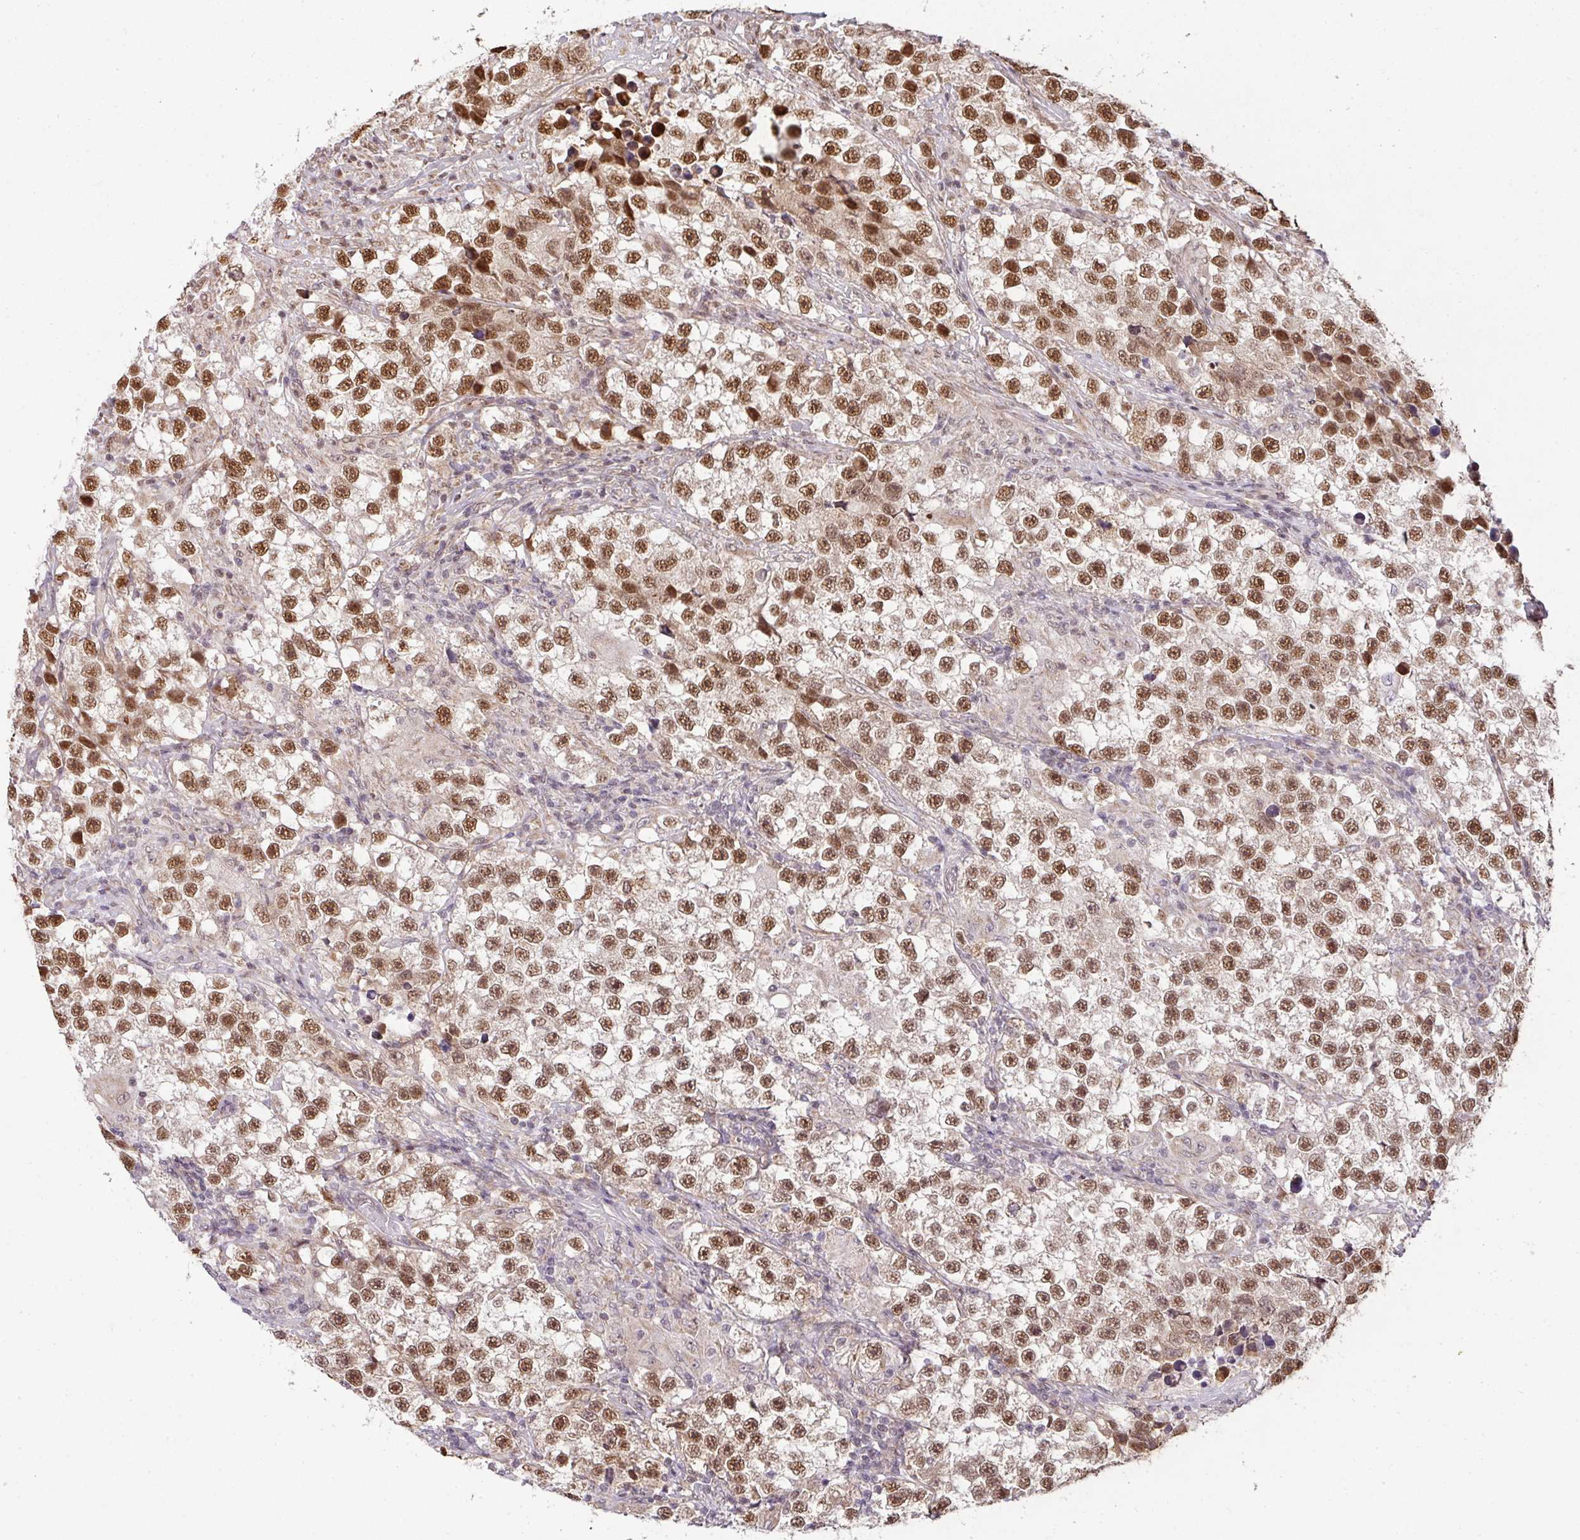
{"staining": {"intensity": "moderate", "quantity": ">75%", "location": "nuclear"}, "tissue": "testis cancer", "cell_type": "Tumor cells", "image_type": "cancer", "snomed": [{"axis": "morphology", "description": "Seminoma, NOS"}, {"axis": "topography", "description": "Testis"}], "caption": "Testis seminoma was stained to show a protein in brown. There is medium levels of moderate nuclear expression in about >75% of tumor cells. Immunohistochemistry (ihc) stains the protein of interest in brown and the nuclei are stained blue.", "gene": "PLK1", "patient": {"sex": "male", "age": 46}}